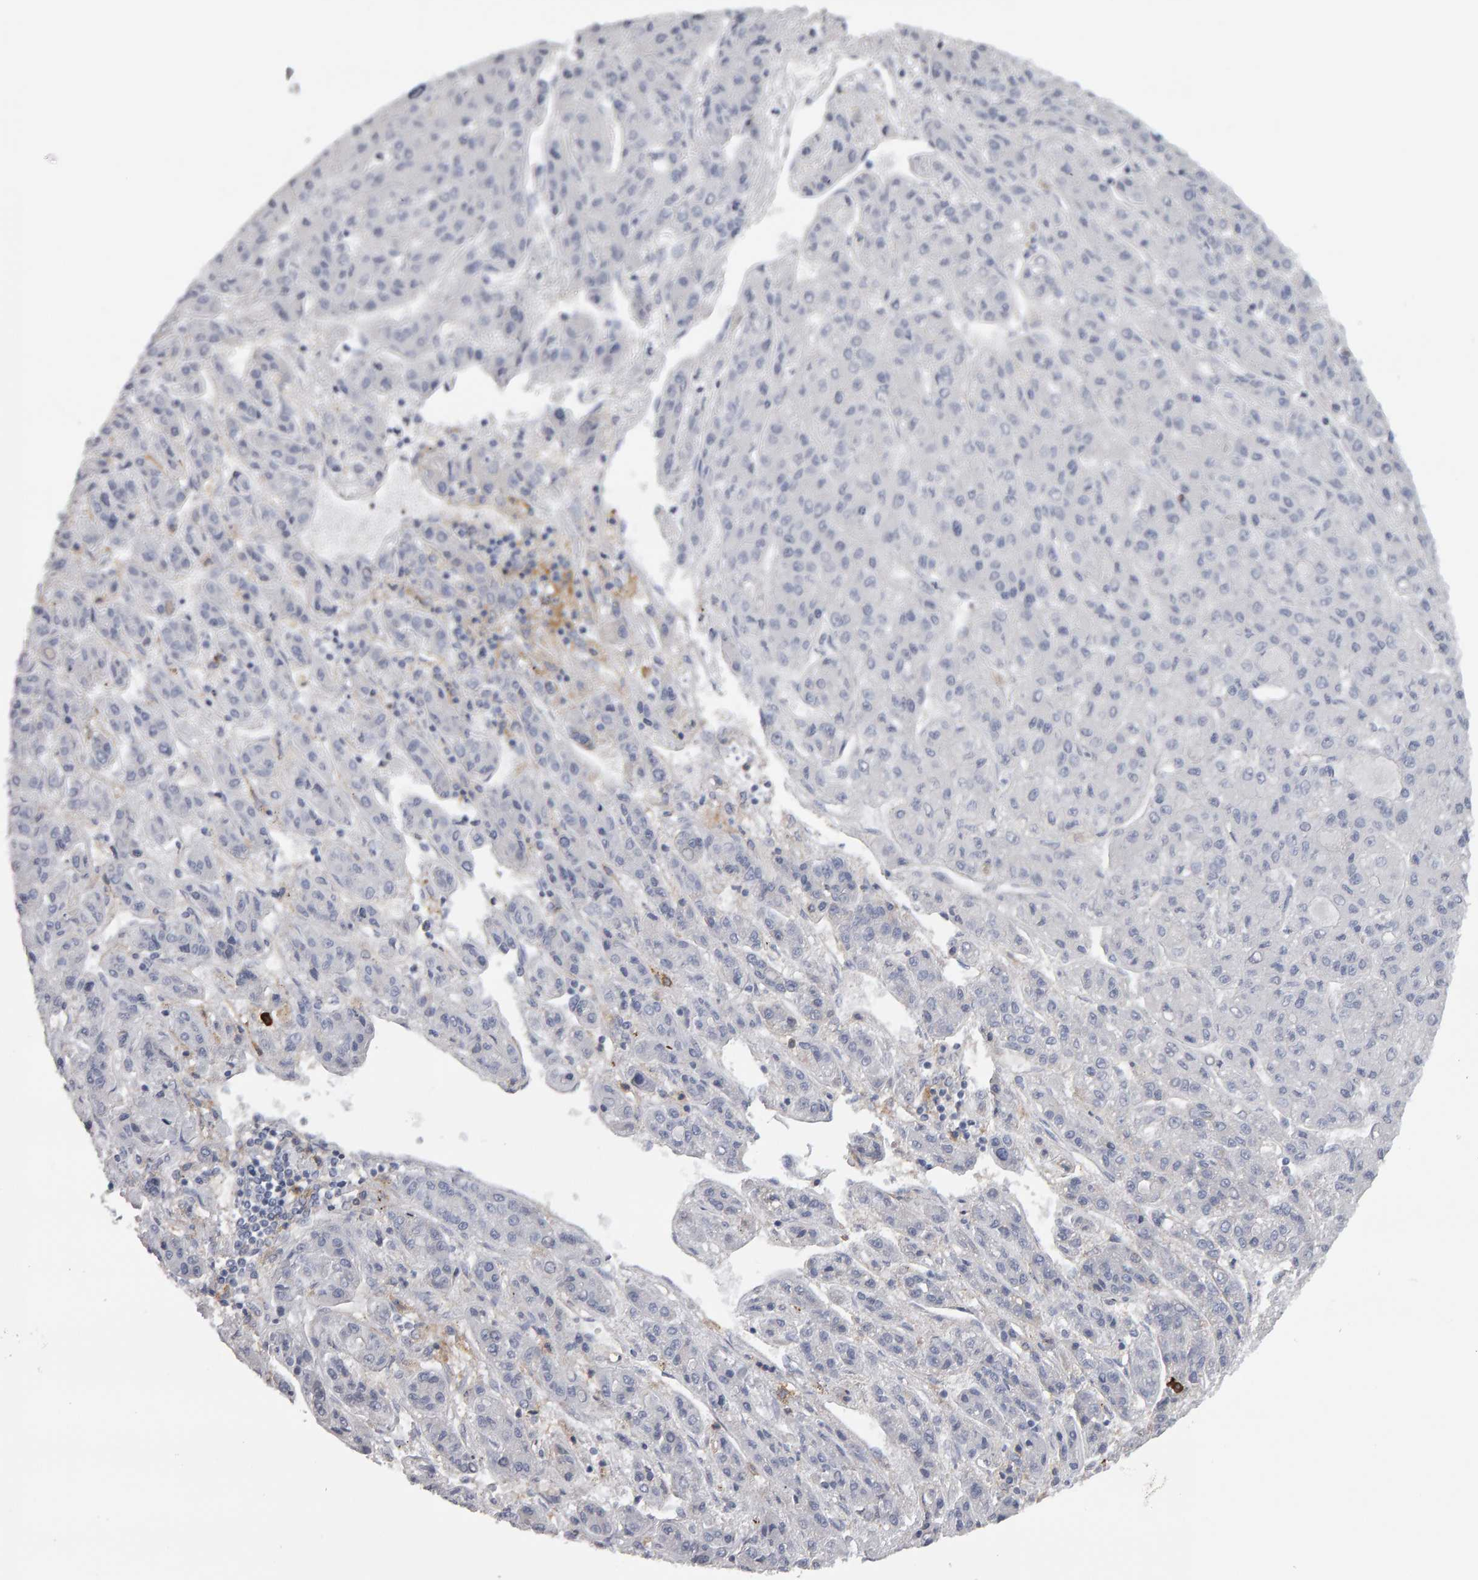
{"staining": {"intensity": "negative", "quantity": "none", "location": "none"}, "tissue": "liver cancer", "cell_type": "Tumor cells", "image_type": "cancer", "snomed": [{"axis": "morphology", "description": "Carcinoma, Hepatocellular, NOS"}, {"axis": "topography", "description": "Liver"}], "caption": "Immunohistochemistry (IHC) photomicrograph of neoplastic tissue: liver hepatocellular carcinoma stained with DAB exhibits no significant protein positivity in tumor cells.", "gene": "CD38", "patient": {"sex": "male", "age": 70}}